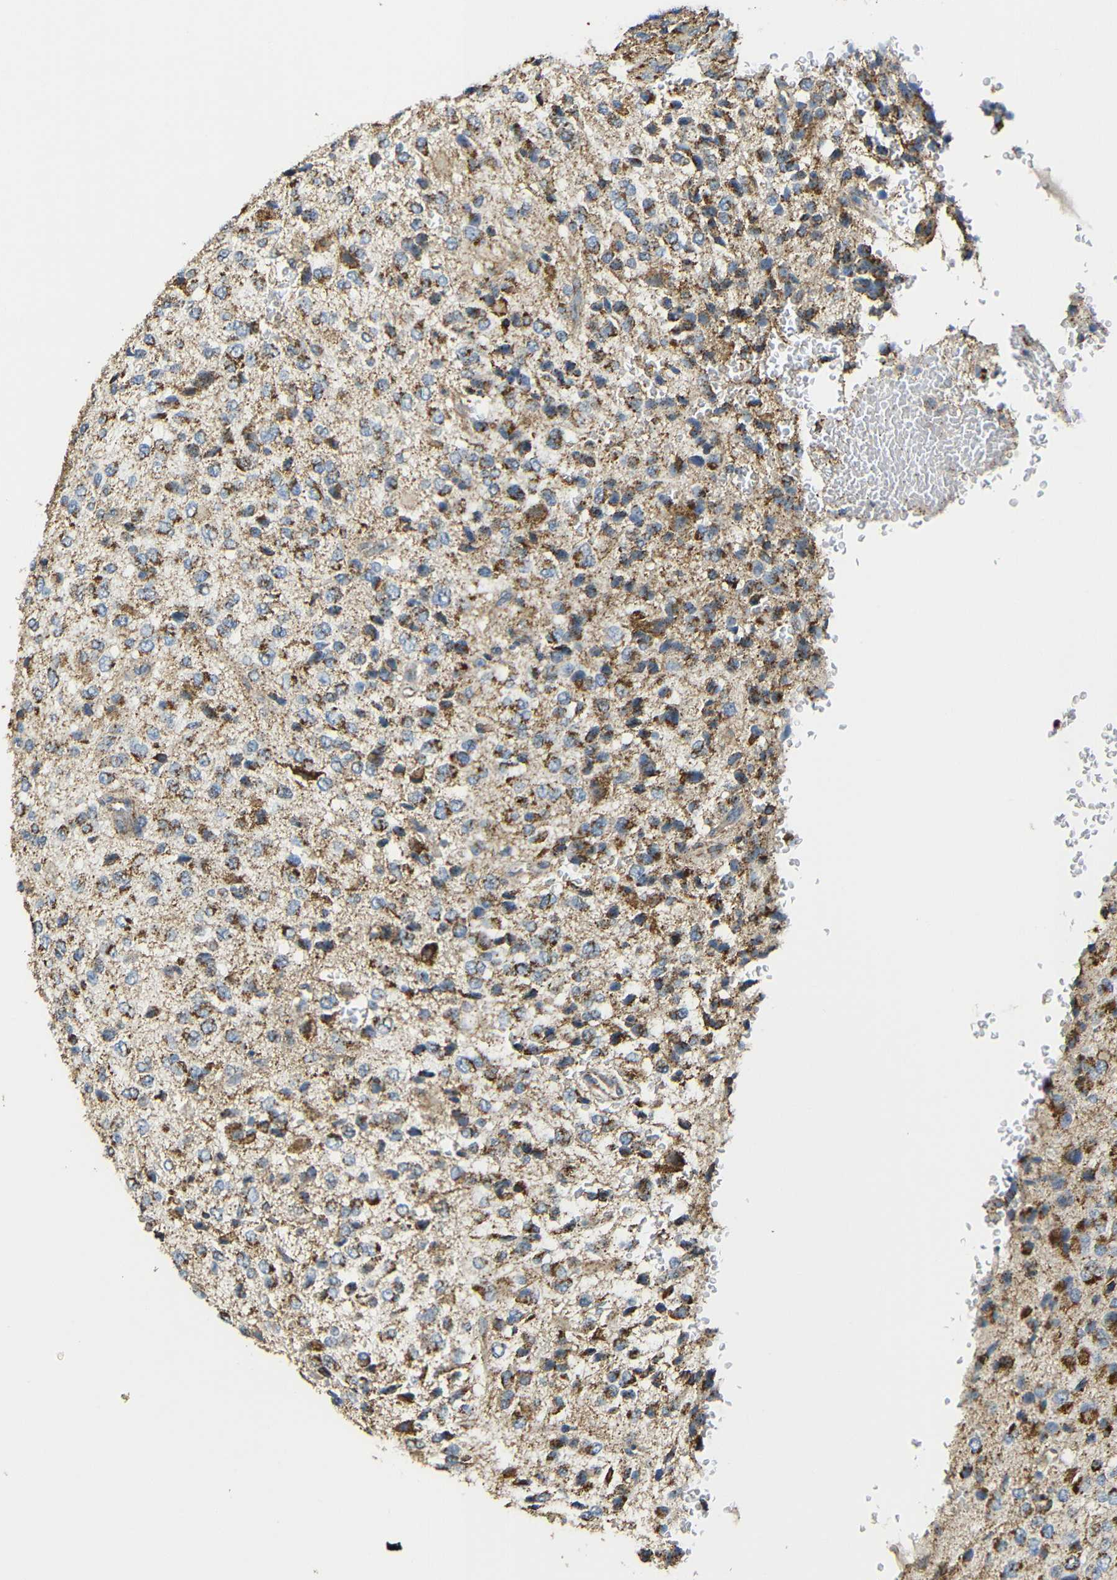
{"staining": {"intensity": "moderate", "quantity": ">75%", "location": "cytoplasmic/membranous"}, "tissue": "glioma", "cell_type": "Tumor cells", "image_type": "cancer", "snomed": [{"axis": "morphology", "description": "Glioma, malignant, High grade"}, {"axis": "topography", "description": "pancreas cauda"}], "caption": "Immunohistochemical staining of glioma displays moderate cytoplasmic/membranous protein expression in about >75% of tumor cells.", "gene": "NR3C2", "patient": {"sex": "male", "age": 60}}